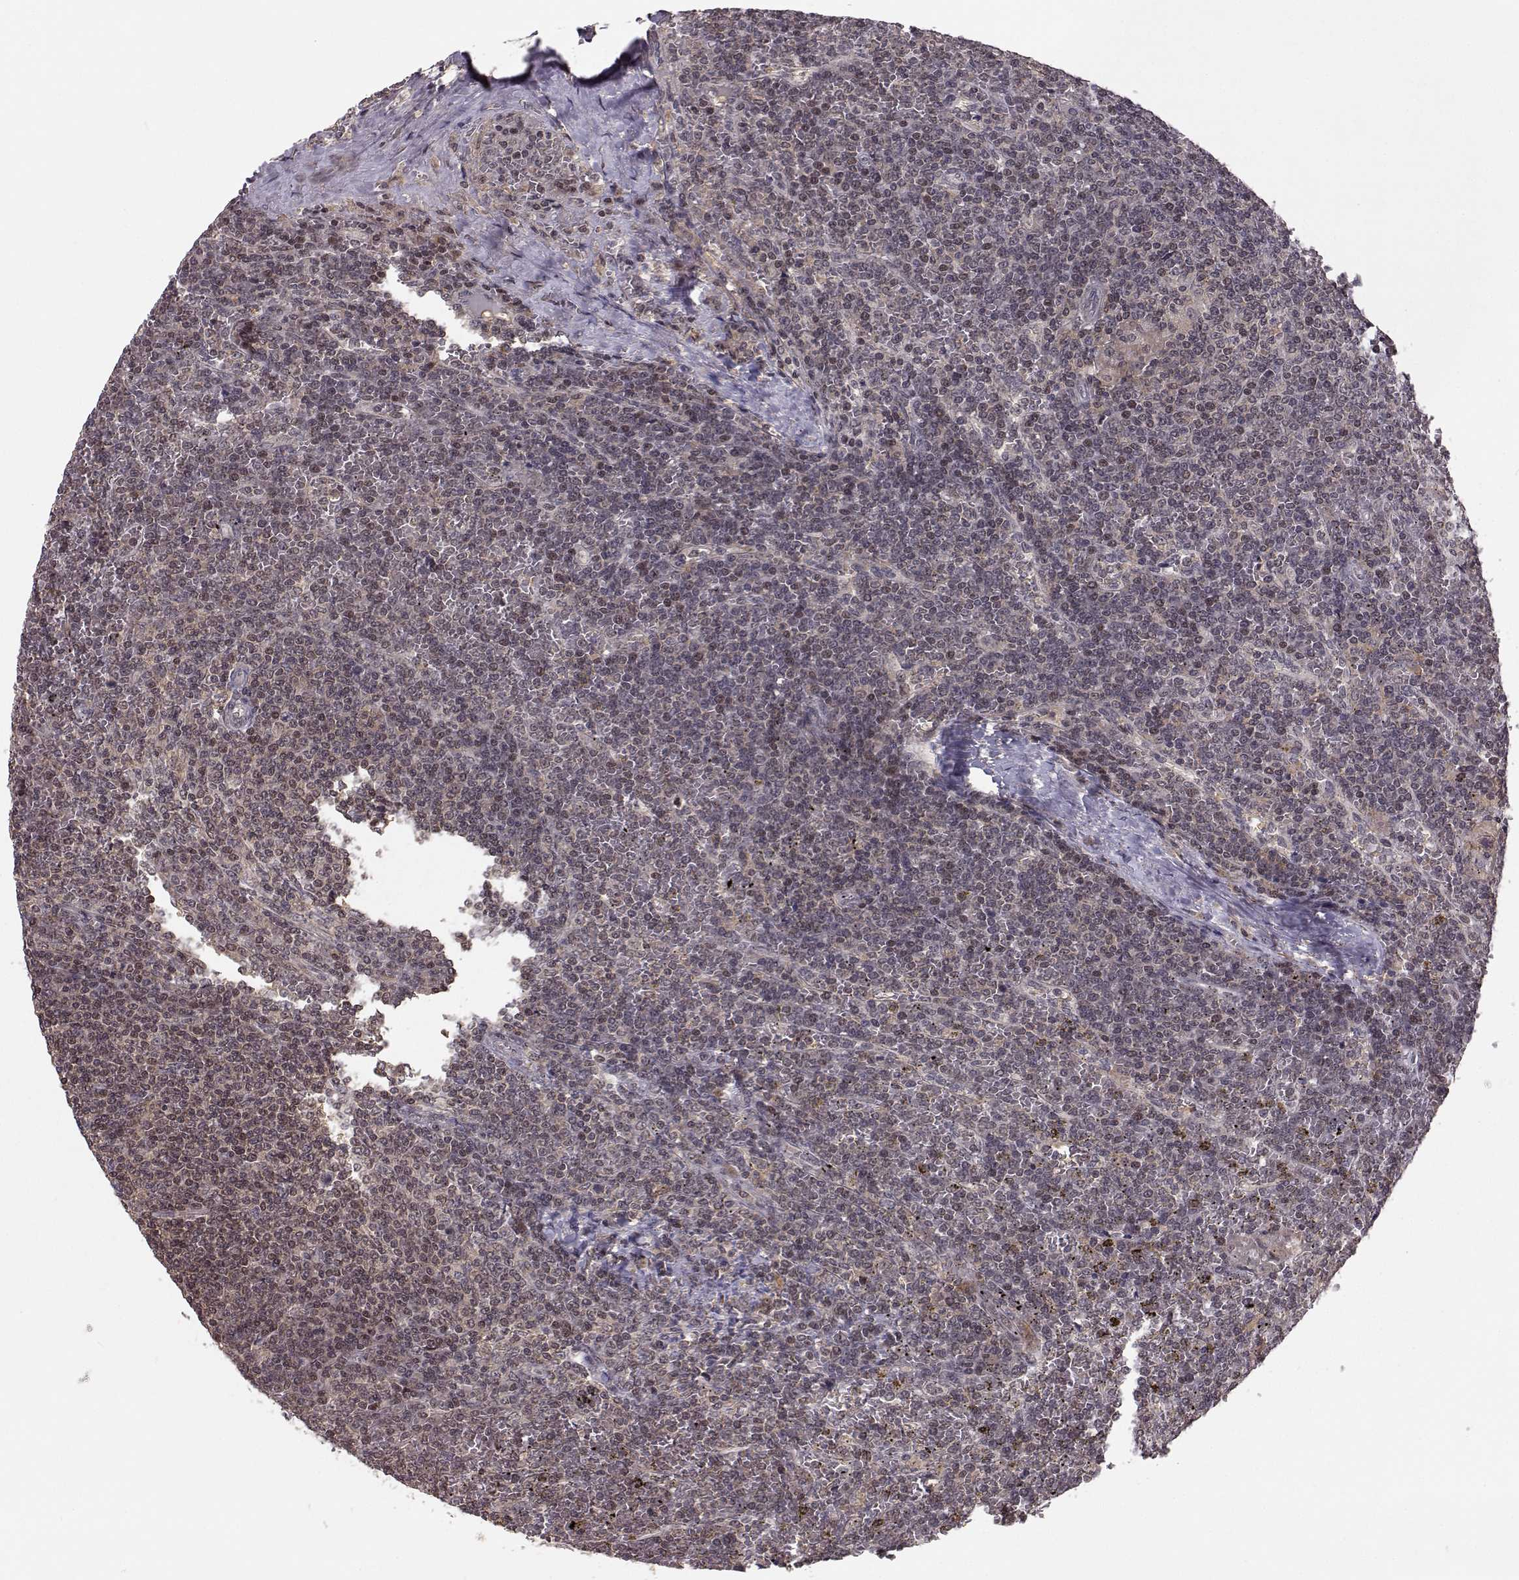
{"staining": {"intensity": "negative", "quantity": "none", "location": "none"}, "tissue": "lymphoma", "cell_type": "Tumor cells", "image_type": "cancer", "snomed": [{"axis": "morphology", "description": "Malignant lymphoma, non-Hodgkin's type, Low grade"}, {"axis": "topography", "description": "Spleen"}], "caption": "Immunohistochemical staining of human malignant lymphoma, non-Hodgkin's type (low-grade) reveals no significant expression in tumor cells.", "gene": "PLEKHG3", "patient": {"sex": "female", "age": 19}}